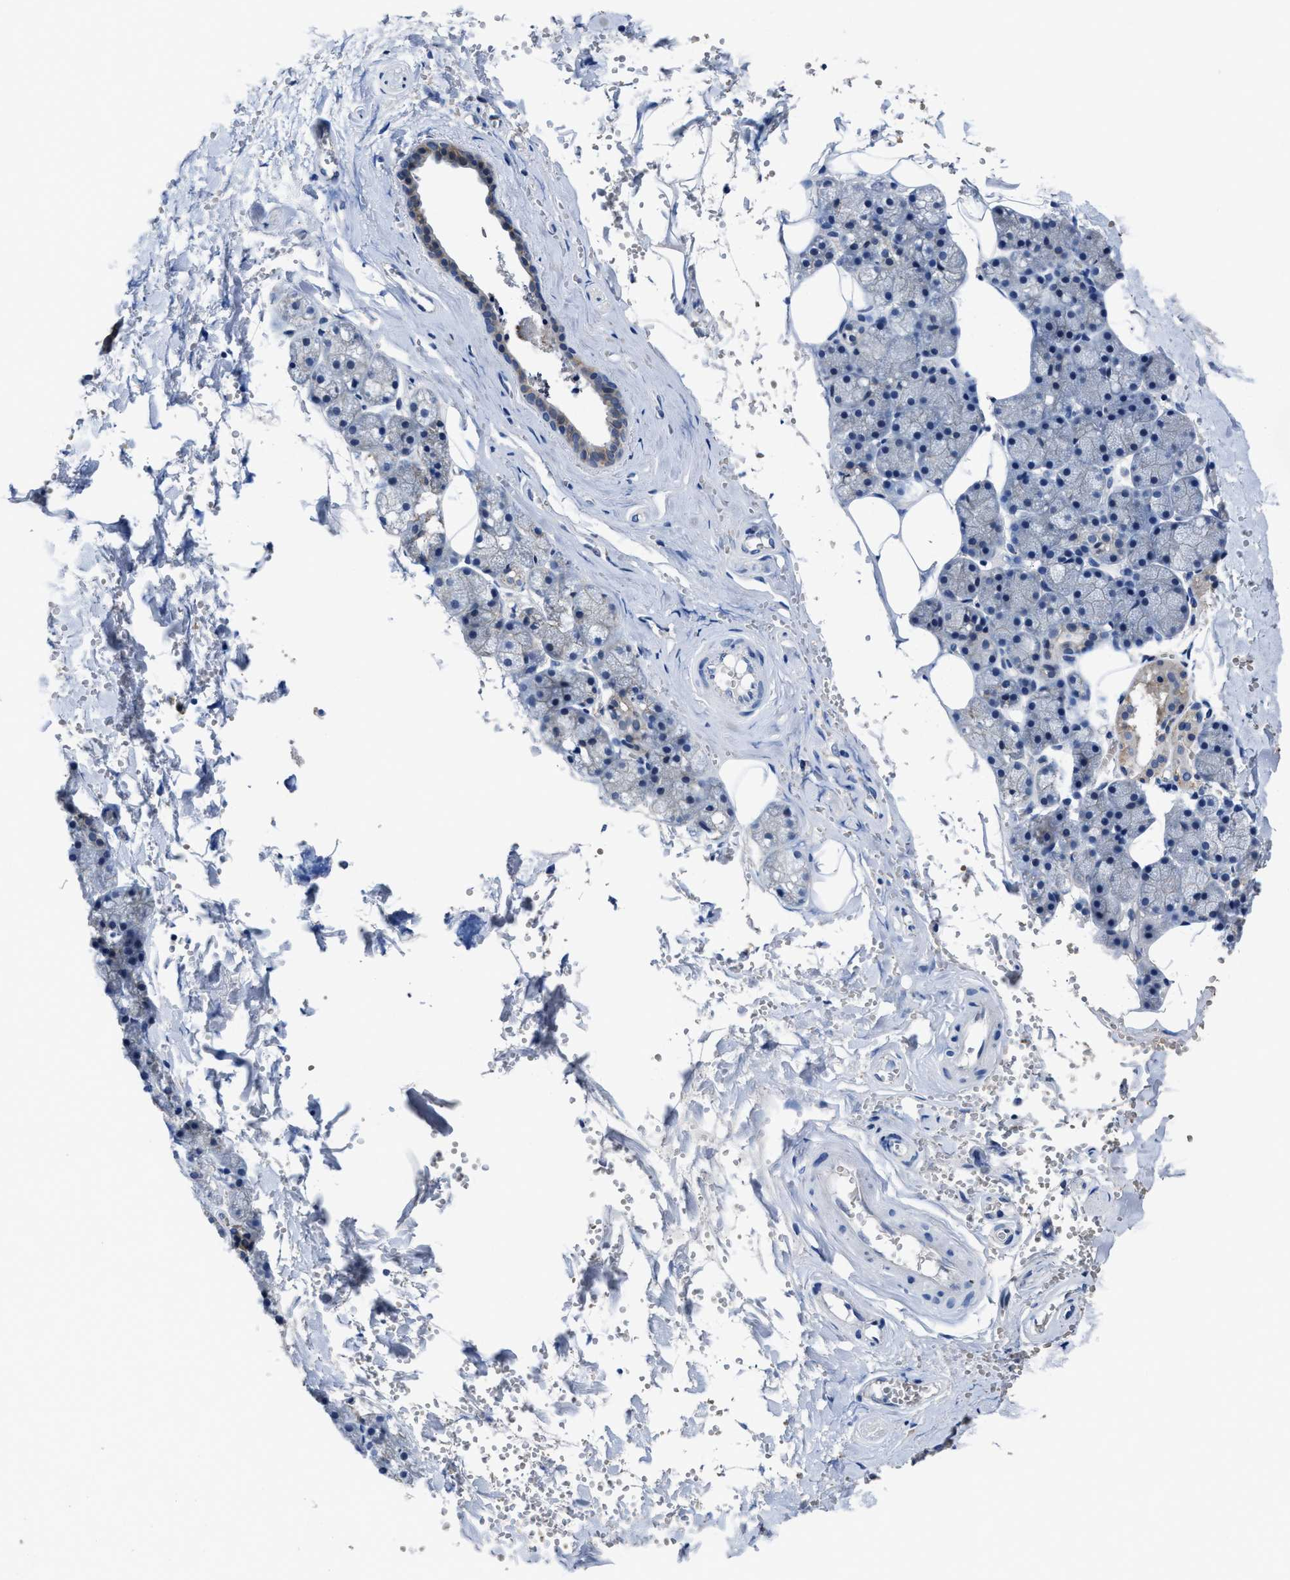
{"staining": {"intensity": "weak", "quantity": "<25%", "location": "cytoplasmic/membranous"}, "tissue": "salivary gland", "cell_type": "Glandular cells", "image_type": "normal", "snomed": [{"axis": "morphology", "description": "Normal tissue, NOS"}, {"axis": "topography", "description": "Salivary gland"}], "caption": "An immunohistochemistry micrograph of benign salivary gland is shown. There is no staining in glandular cells of salivary gland.", "gene": "GHITM", "patient": {"sex": "male", "age": 62}}